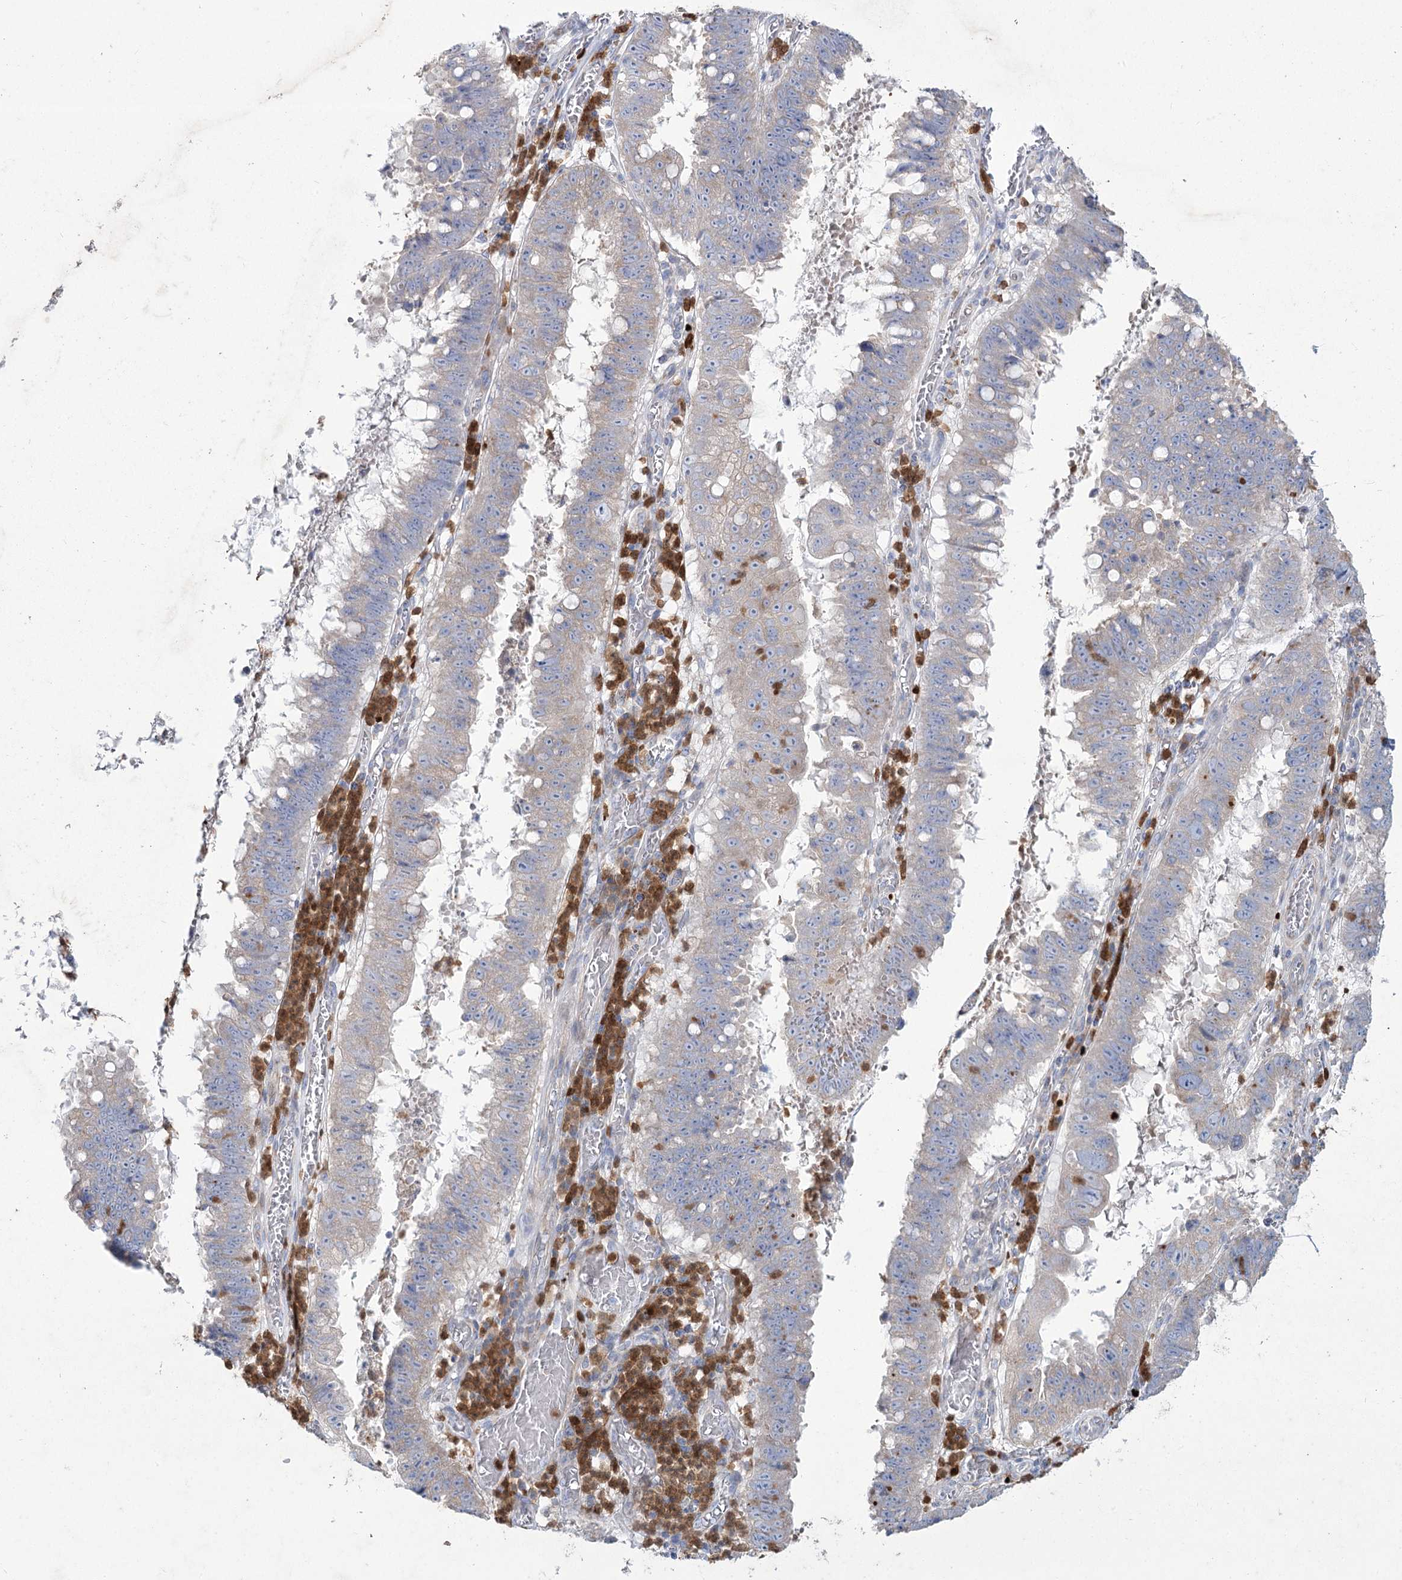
{"staining": {"intensity": "negative", "quantity": "none", "location": "none"}, "tissue": "stomach cancer", "cell_type": "Tumor cells", "image_type": "cancer", "snomed": [{"axis": "morphology", "description": "Adenocarcinoma, NOS"}, {"axis": "topography", "description": "Stomach"}], "caption": "Immunohistochemical staining of stomach cancer exhibits no significant expression in tumor cells.", "gene": "NIPAL4", "patient": {"sex": "male", "age": 59}}